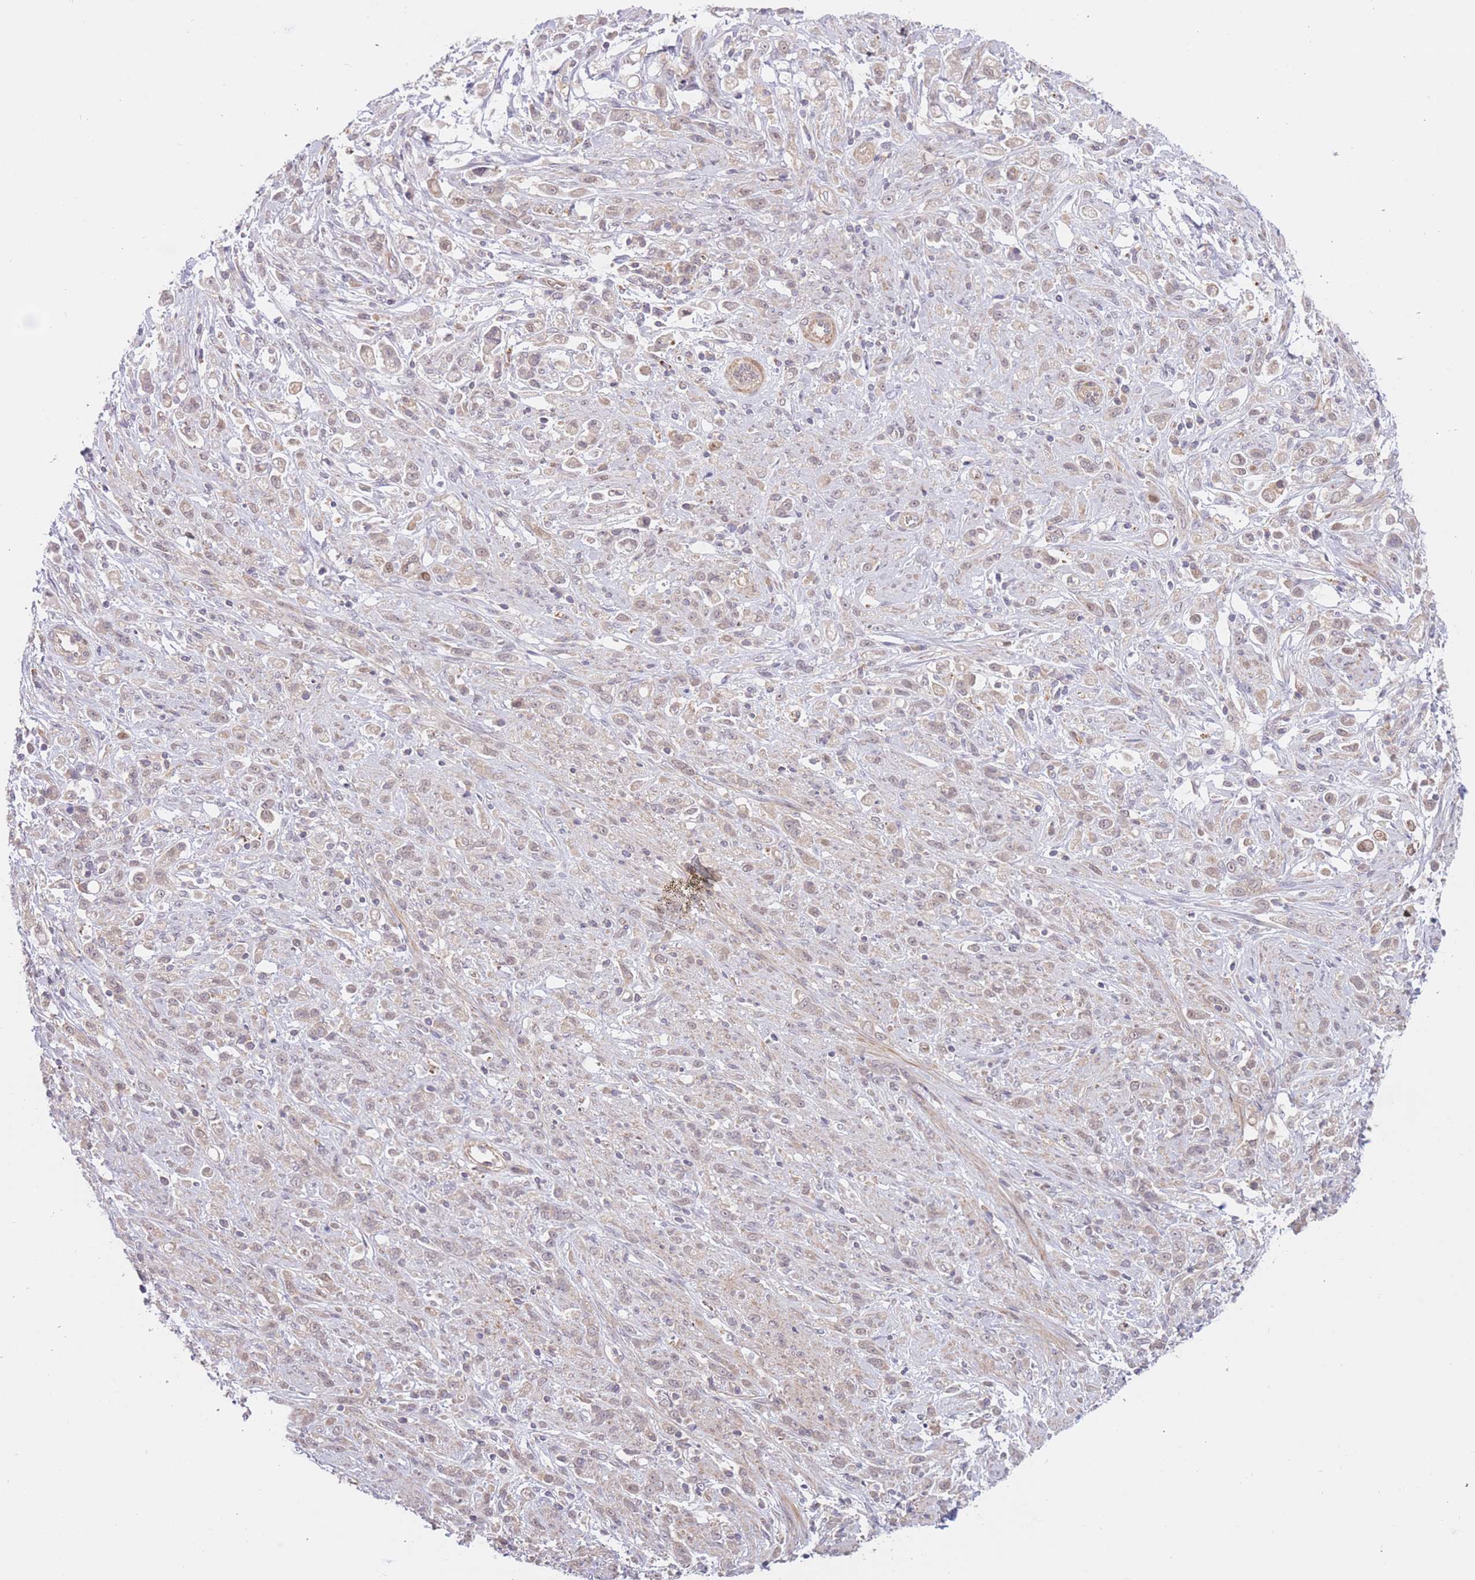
{"staining": {"intensity": "weak", "quantity": "<25%", "location": "cytoplasmic/membranous"}, "tissue": "stomach cancer", "cell_type": "Tumor cells", "image_type": "cancer", "snomed": [{"axis": "morphology", "description": "Adenocarcinoma, NOS"}, {"axis": "topography", "description": "Stomach"}], "caption": "Human stomach adenocarcinoma stained for a protein using immunohistochemistry exhibits no staining in tumor cells.", "gene": "FUT5", "patient": {"sex": "female", "age": 60}}